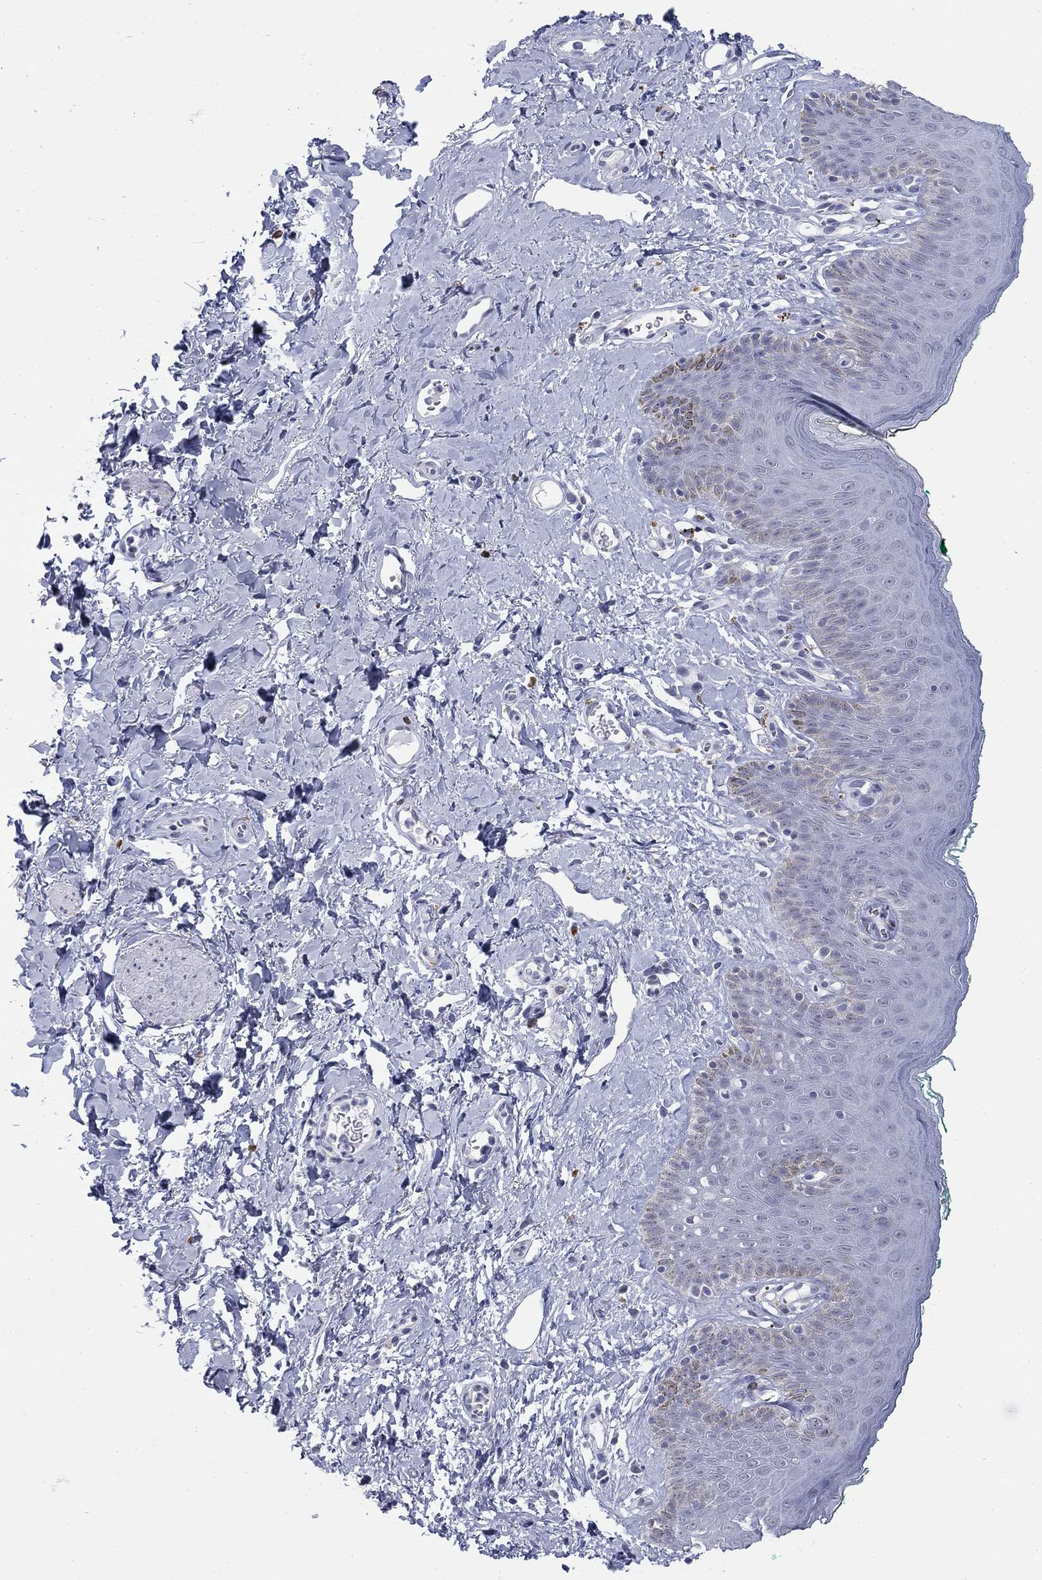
{"staining": {"intensity": "negative", "quantity": "none", "location": "none"}, "tissue": "skin", "cell_type": "Epidermal cells", "image_type": "normal", "snomed": [{"axis": "morphology", "description": "Normal tissue, NOS"}, {"axis": "topography", "description": "Vulva"}], "caption": "Epidermal cells are negative for protein expression in unremarkable human skin. (Stains: DAB immunohistochemistry (IHC) with hematoxylin counter stain, Microscopy: brightfield microscopy at high magnification).", "gene": "ECEL1", "patient": {"sex": "female", "age": 66}}